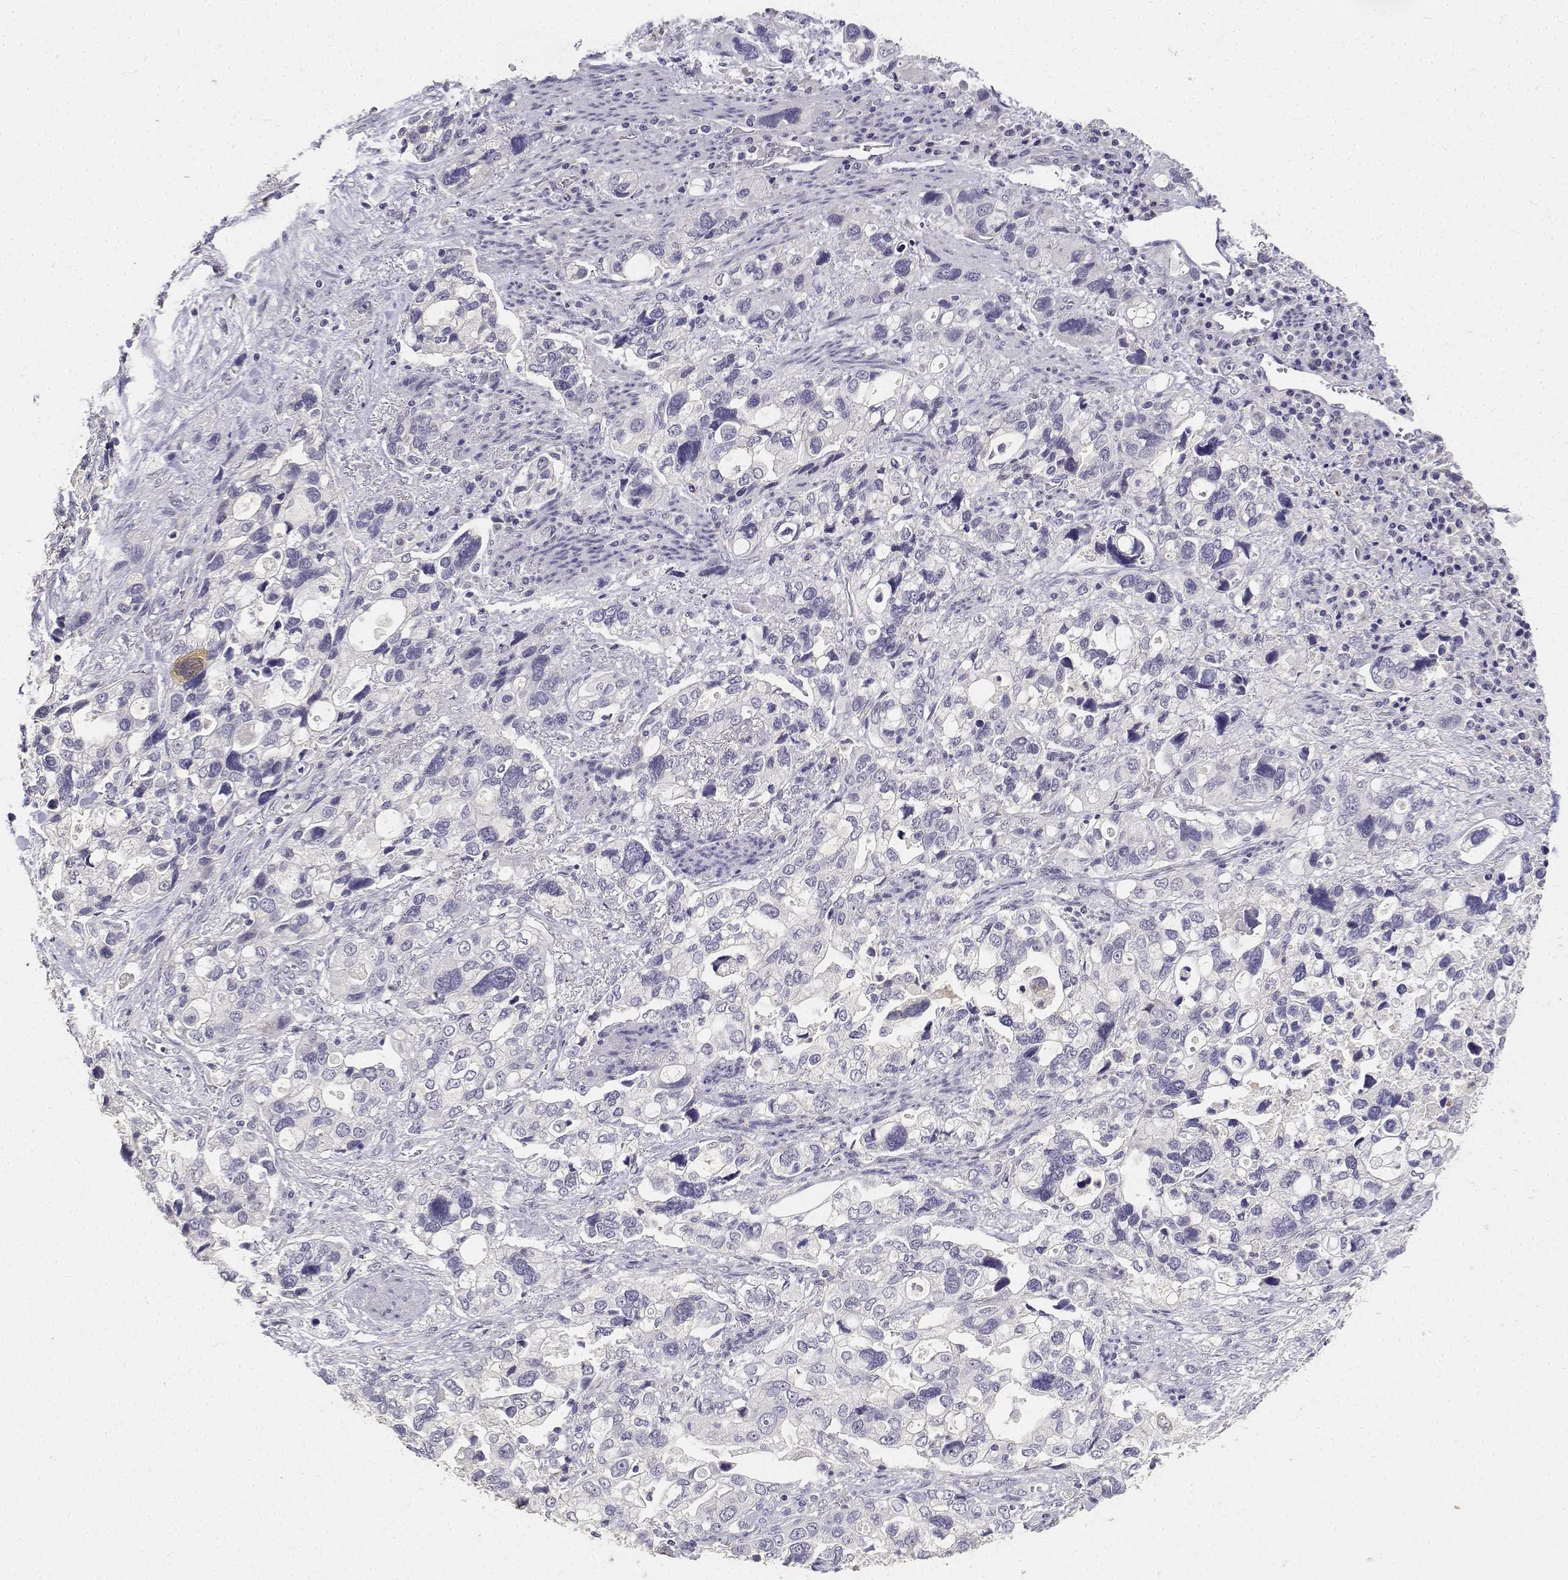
{"staining": {"intensity": "negative", "quantity": "none", "location": "none"}, "tissue": "stomach cancer", "cell_type": "Tumor cells", "image_type": "cancer", "snomed": [{"axis": "morphology", "description": "Adenocarcinoma, NOS"}, {"axis": "topography", "description": "Stomach, upper"}], "caption": "Tumor cells show no significant protein positivity in stomach cancer. (DAB (3,3'-diaminobenzidine) immunohistochemistry (IHC), high magnification).", "gene": "PAEP", "patient": {"sex": "female", "age": 81}}